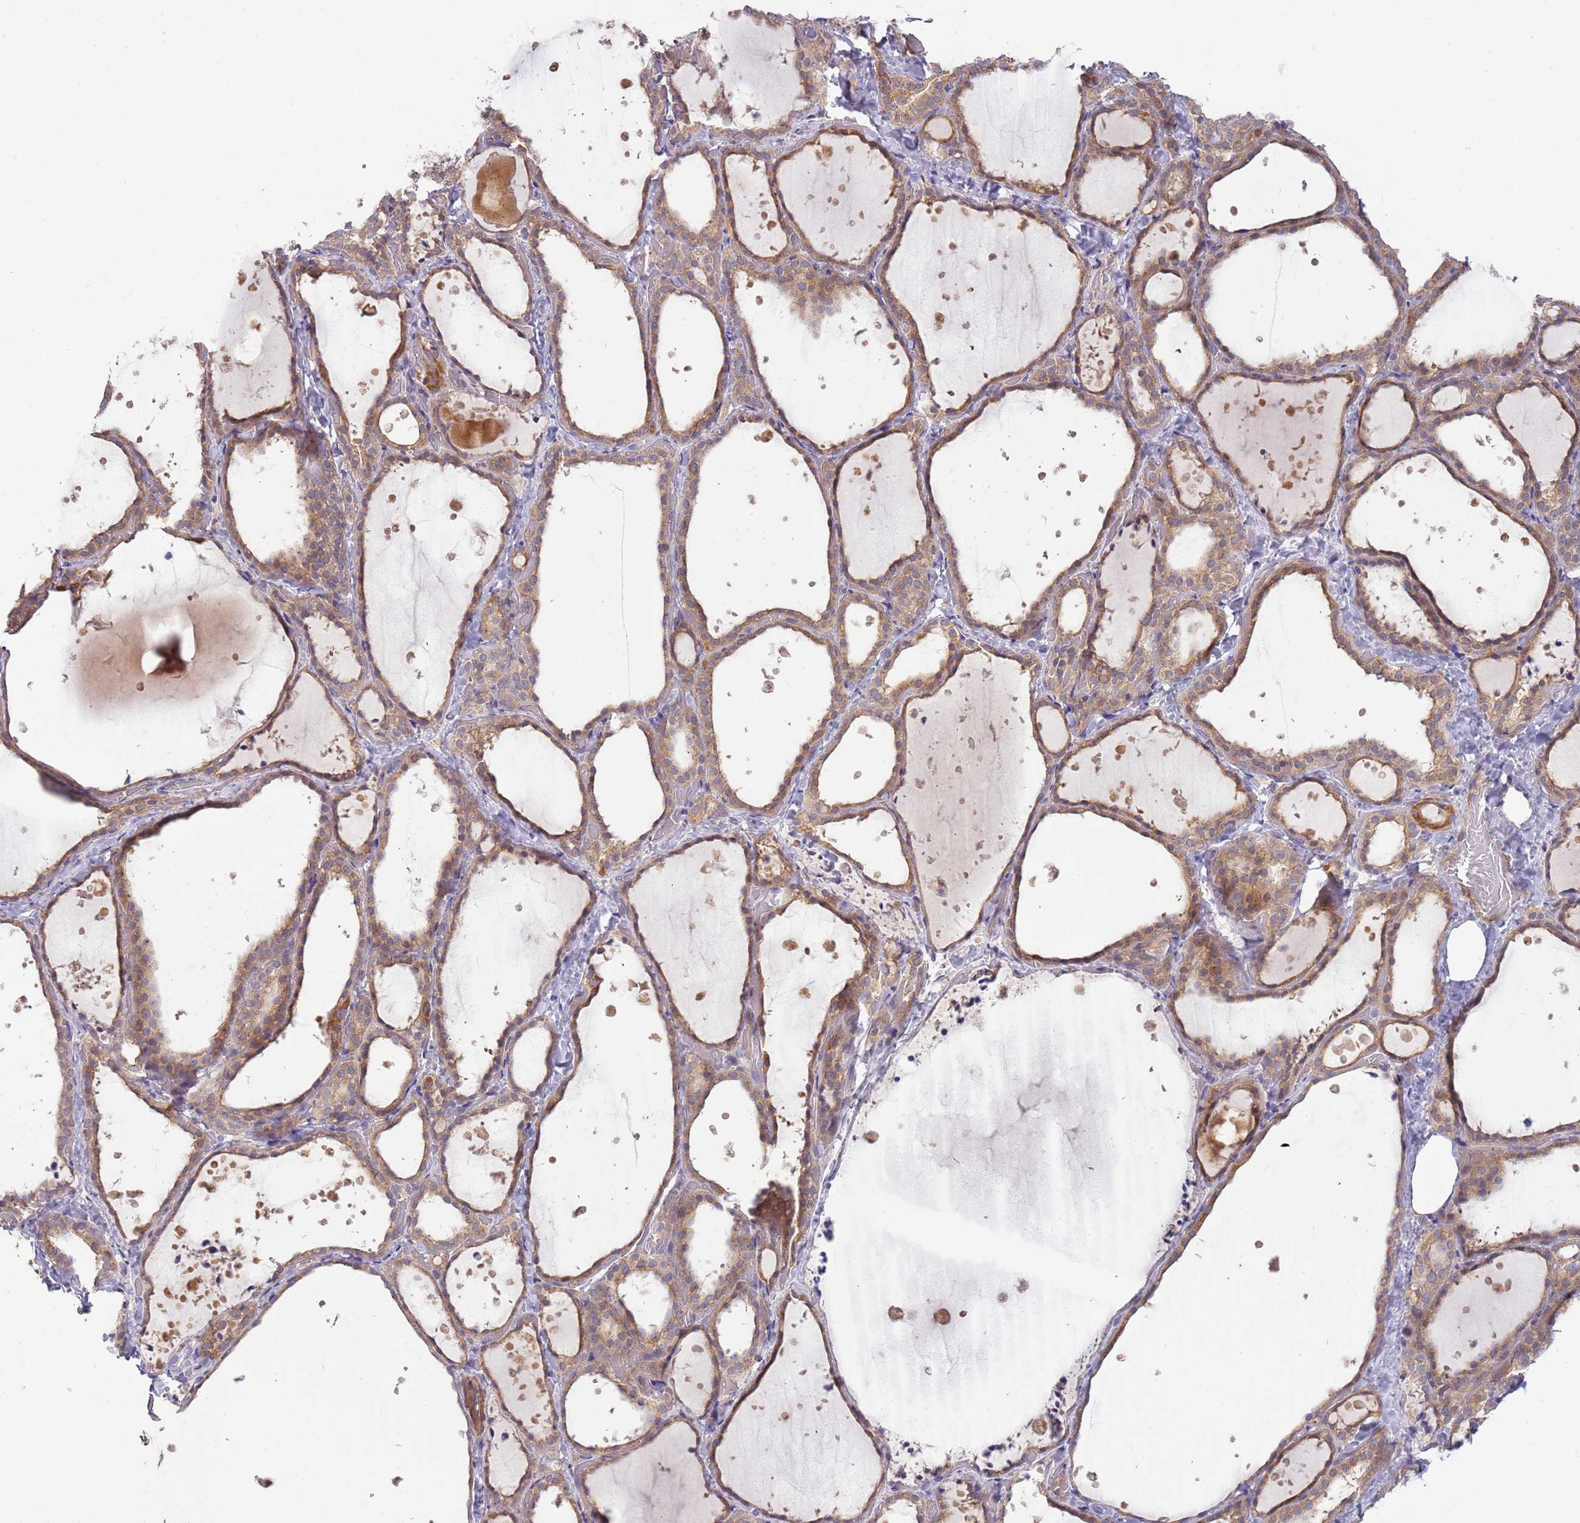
{"staining": {"intensity": "moderate", "quantity": ">75%", "location": "cytoplasmic/membranous"}, "tissue": "thyroid gland", "cell_type": "Glandular cells", "image_type": "normal", "snomed": [{"axis": "morphology", "description": "Normal tissue, NOS"}, {"axis": "topography", "description": "Thyroid gland"}], "caption": "Protein analysis of unremarkable thyroid gland exhibits moderate cytoplasmic/membranous staining in about >75% of glandular cells. (DAB (3,3'-diaminobenzidine) IHC with brightfield microscopy, high magnification).", "gene": "DTD2", "patient": {"sex": "female", "age": 44}}